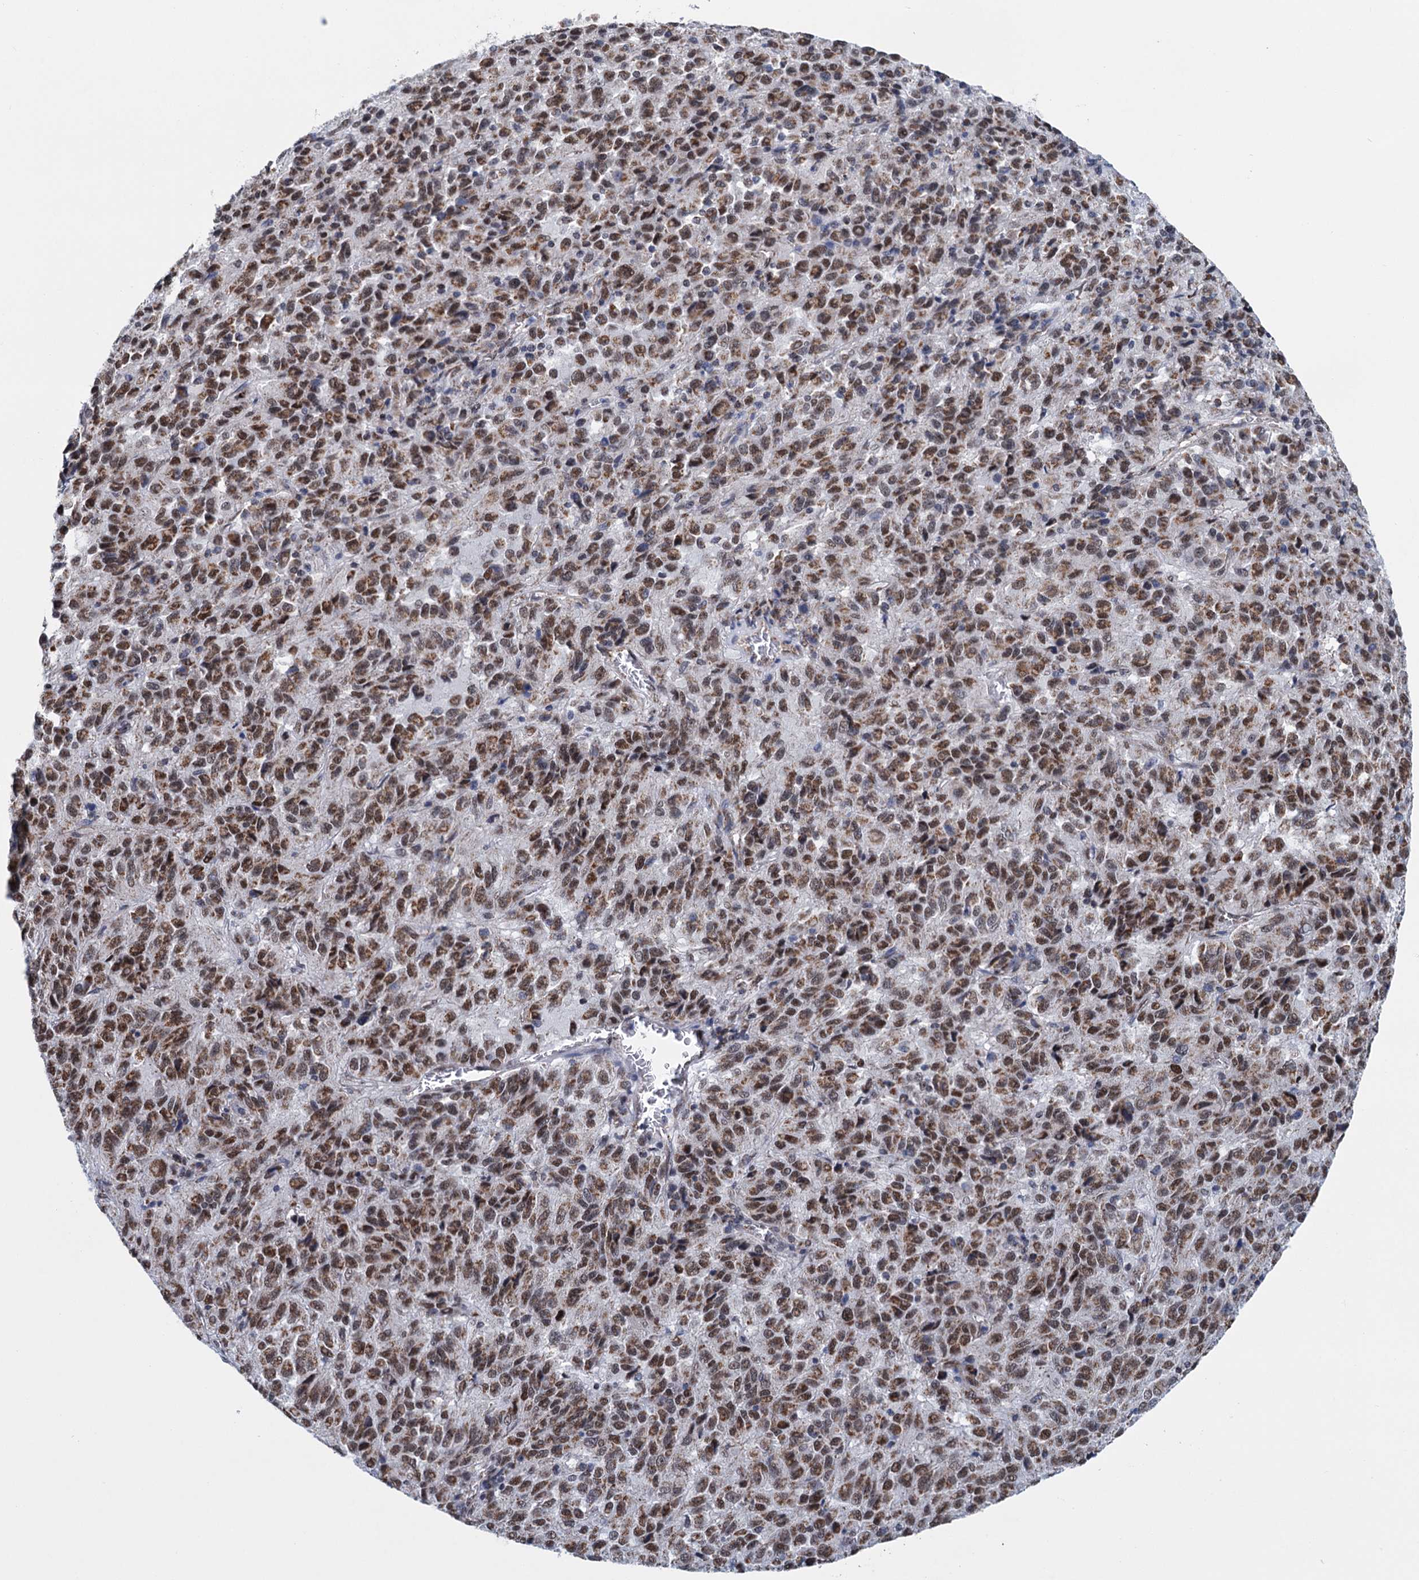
{"staining": {"intensity": "moderate", "quantity": ">75%", "location": "cytoplasmic/membranous,nuclear"}, "tissue": "melanoma", "cell_type": "Tumor cells", "image_type": "cancer", "snomed": [{"axis": "morphology", "description": "Malignant melanoma, Metastatic site"}, {"axis": "topography", "description": "Lung"}], "caption": "A photomicrograph showing moderate cytoplasmic/membranous and nuclear expression in approximately >75% of tumor cells in melanoma, as visualized by brown immunohistochemical staining.", "gene": "MORN3", "patient": {"sex": "male", "age": 64}}